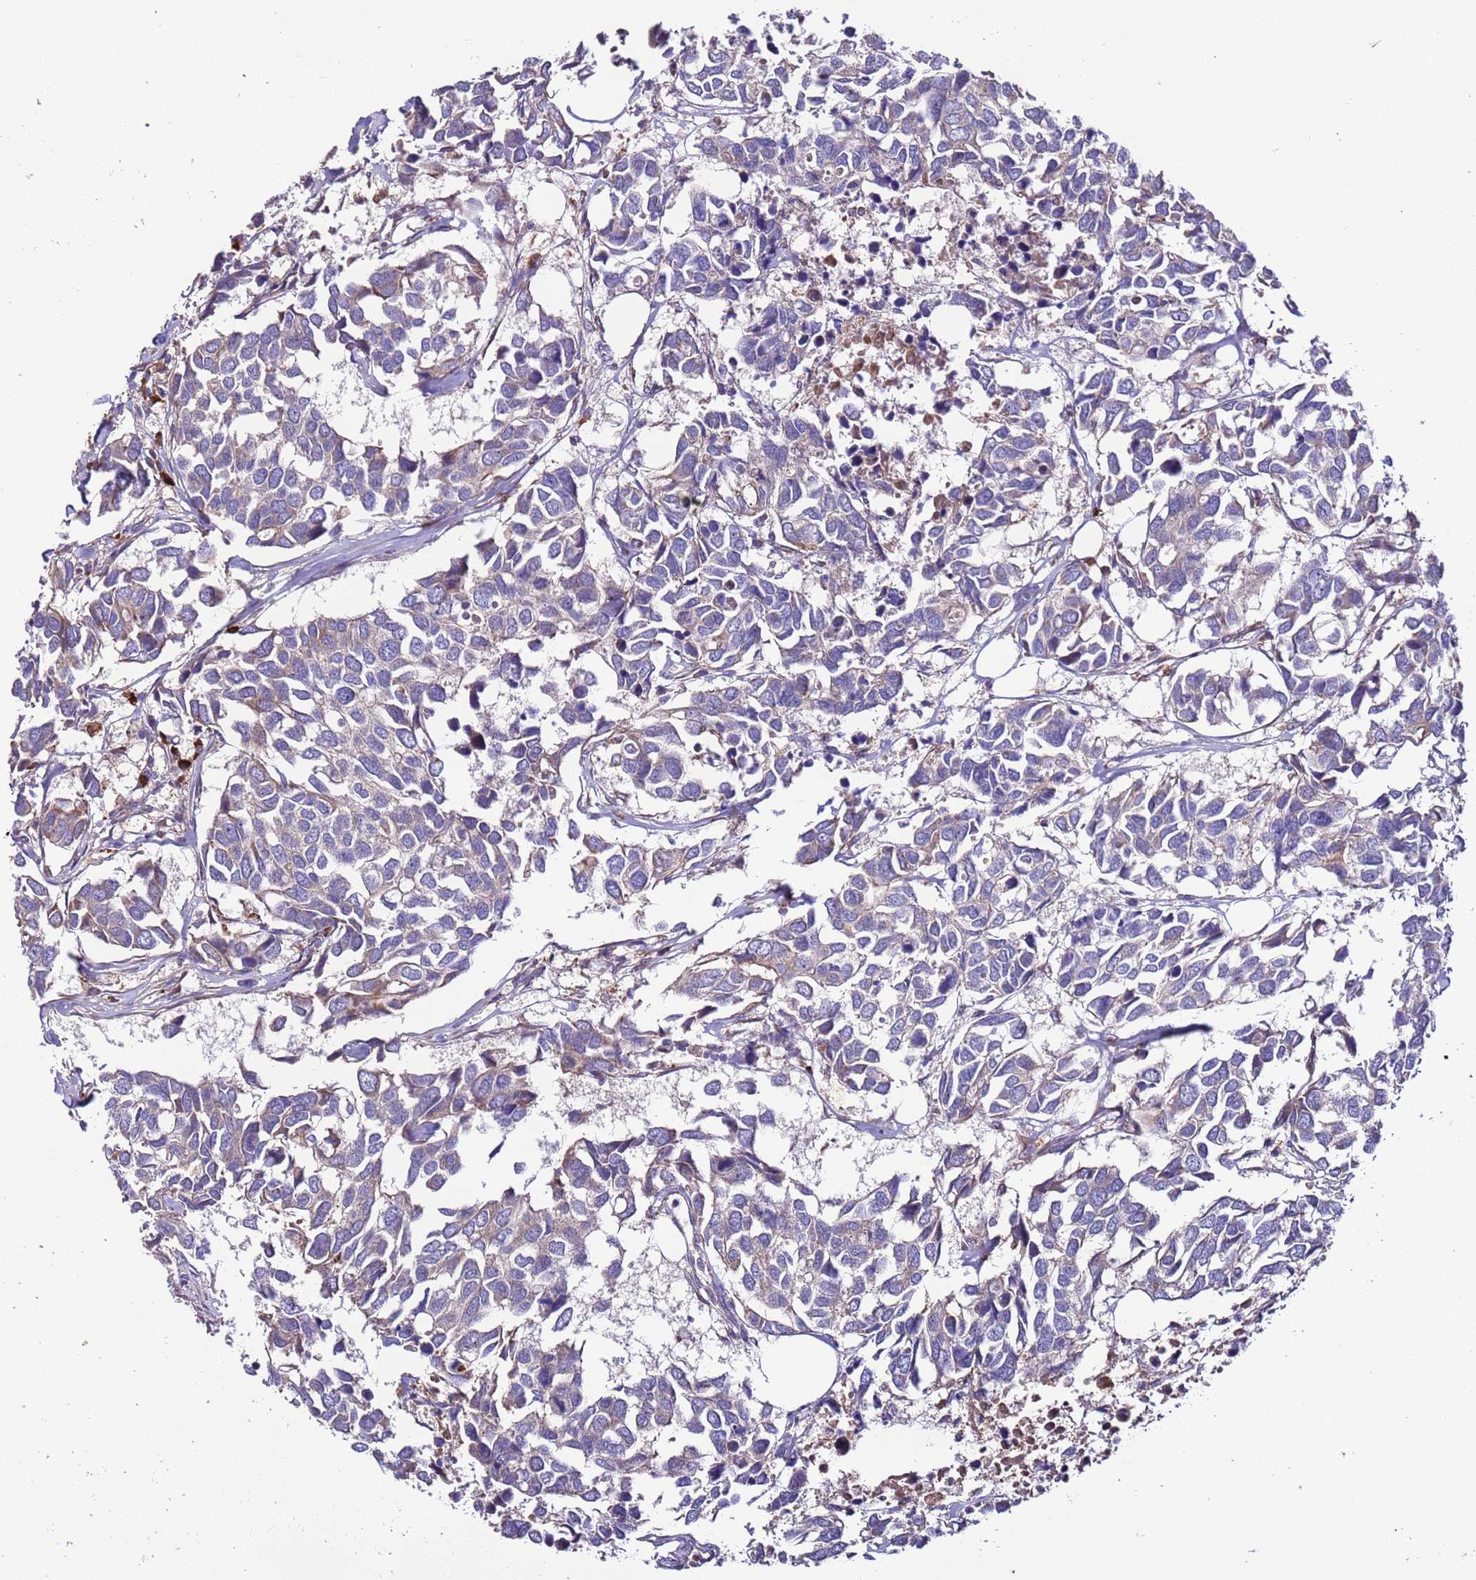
{"staining": {"intensity": "weak", "quantity": "<25%", "location": "cytoplasmic/membranous"}, "tissue": "breast cancer", "cell_type": "Tumor cells", "image_type": "cancer", "snomed": [{"axis": "morphology", "description": "Duct carcinoma"}, {"axis": "topography", "description": "Breast"}], "caption": "IHC photomicrograph of neoplastic tissue: human breast cancer (invasive ductal carcinoma) stained with DAB (3,3'-diaminobenzidine) shows no significant protein staining in tumor cells.", "gene": "SPCS1", "patient": {"sex": "female", "age": 83}}